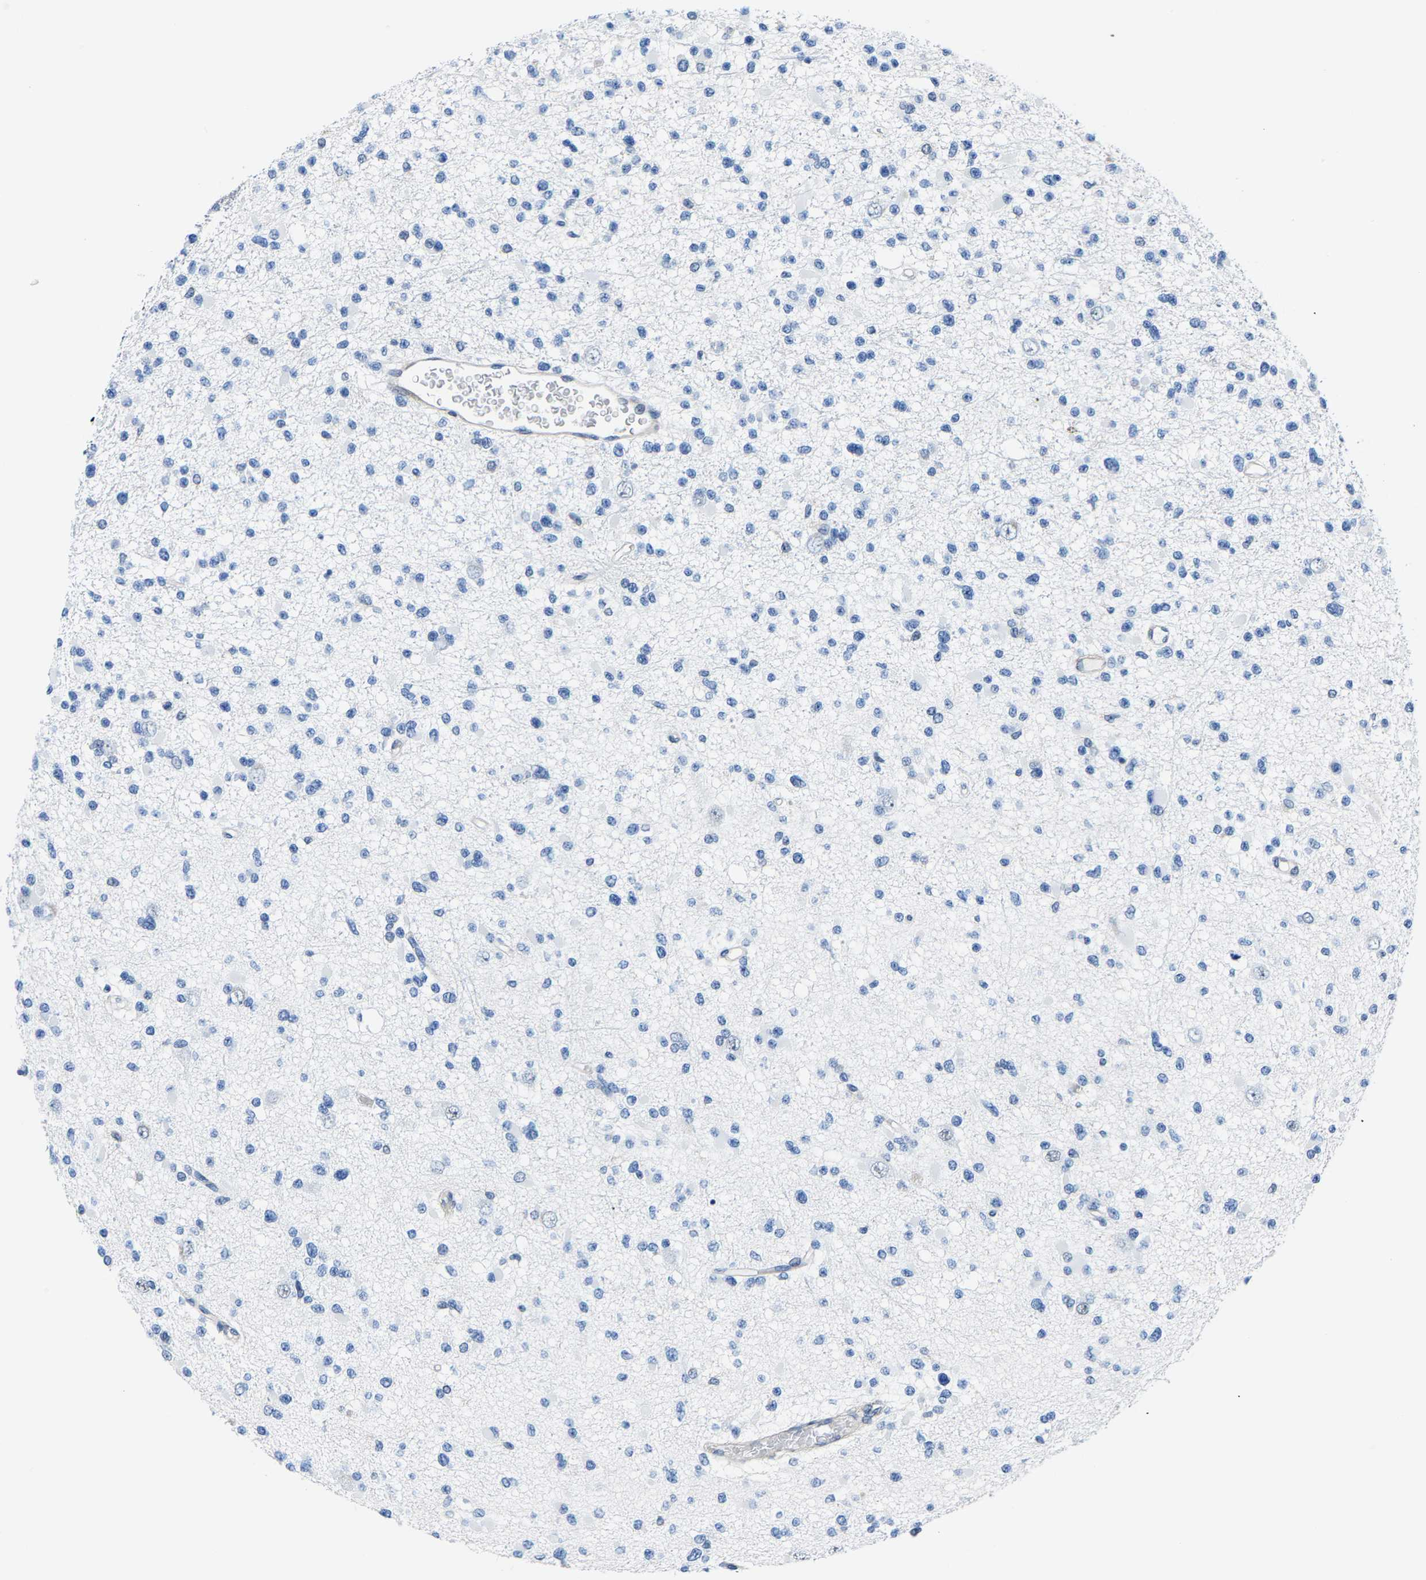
{"staining": {"intensity": "negative", "quantity": "none", "location": "none"}, "tissue": "glioma", "cell_type": "Tumor cells", "image_type": "cancer", "snomed": [{"axis": "morphology", "description": "Glioma, malignant, Low grade"}, {"axis": "topography", "description": "Brain"}], "caption": "High power microscopy image of an IHC micrograph of glioma, revealing no significant expression in tumor cells.", "gene": "SSH3", "patient": {"sex": "female", "age": 22}}